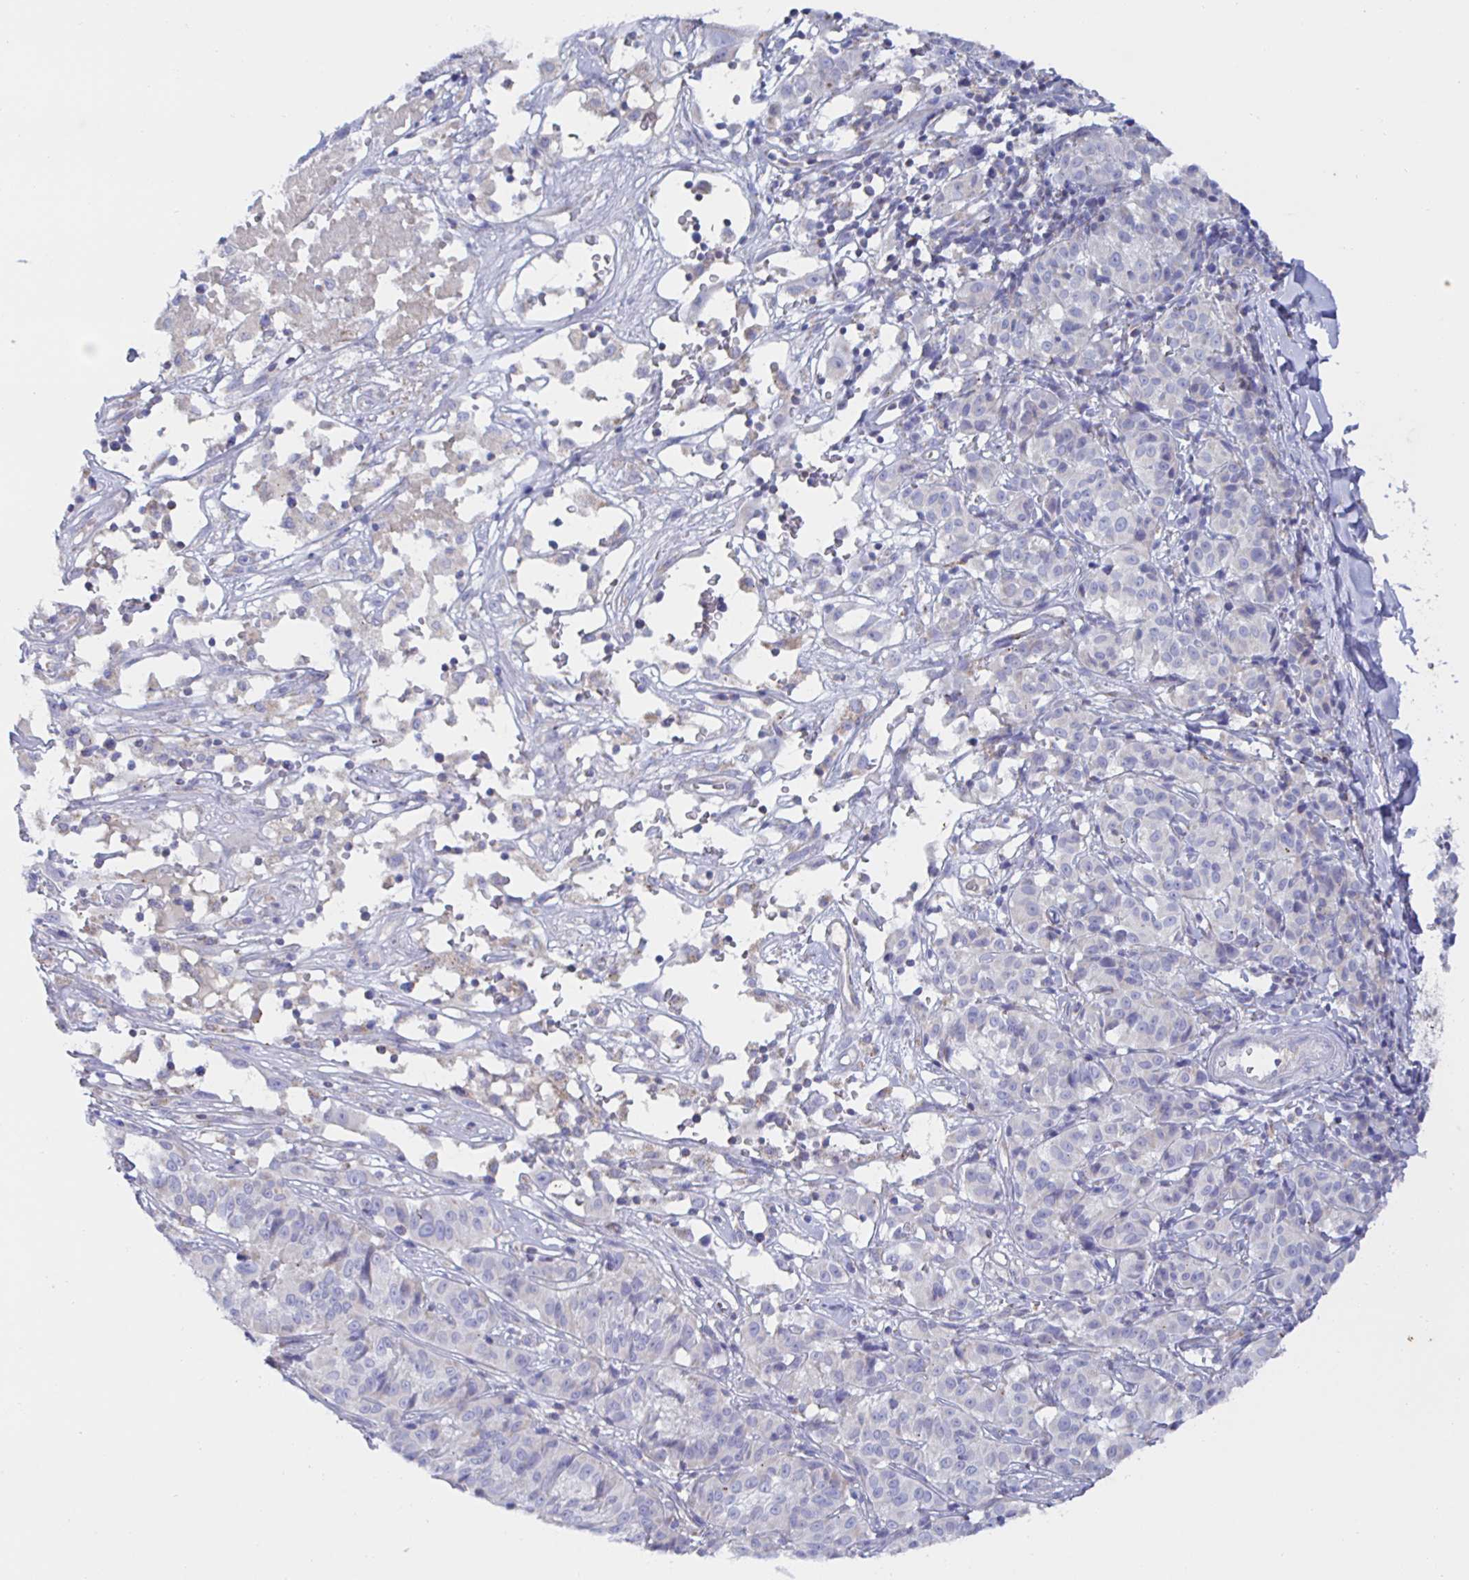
{"staining": {"intensity": "negative", "quantity": "none", "location": "none"}, "tissue": "melanoma", "cell_type": "Tumor cells", "image_type": "cancer", "snomed": [{"axis": "morphology", "description": "Malignant melanoma, NOS"}, {"axis": "topography", "description": "Skin"}], "caption": "Tumor cells are negative for brown protein staining in melanoma.", "gene": "SYNGR4", "patient": {"sex": "female", "age": 72}}